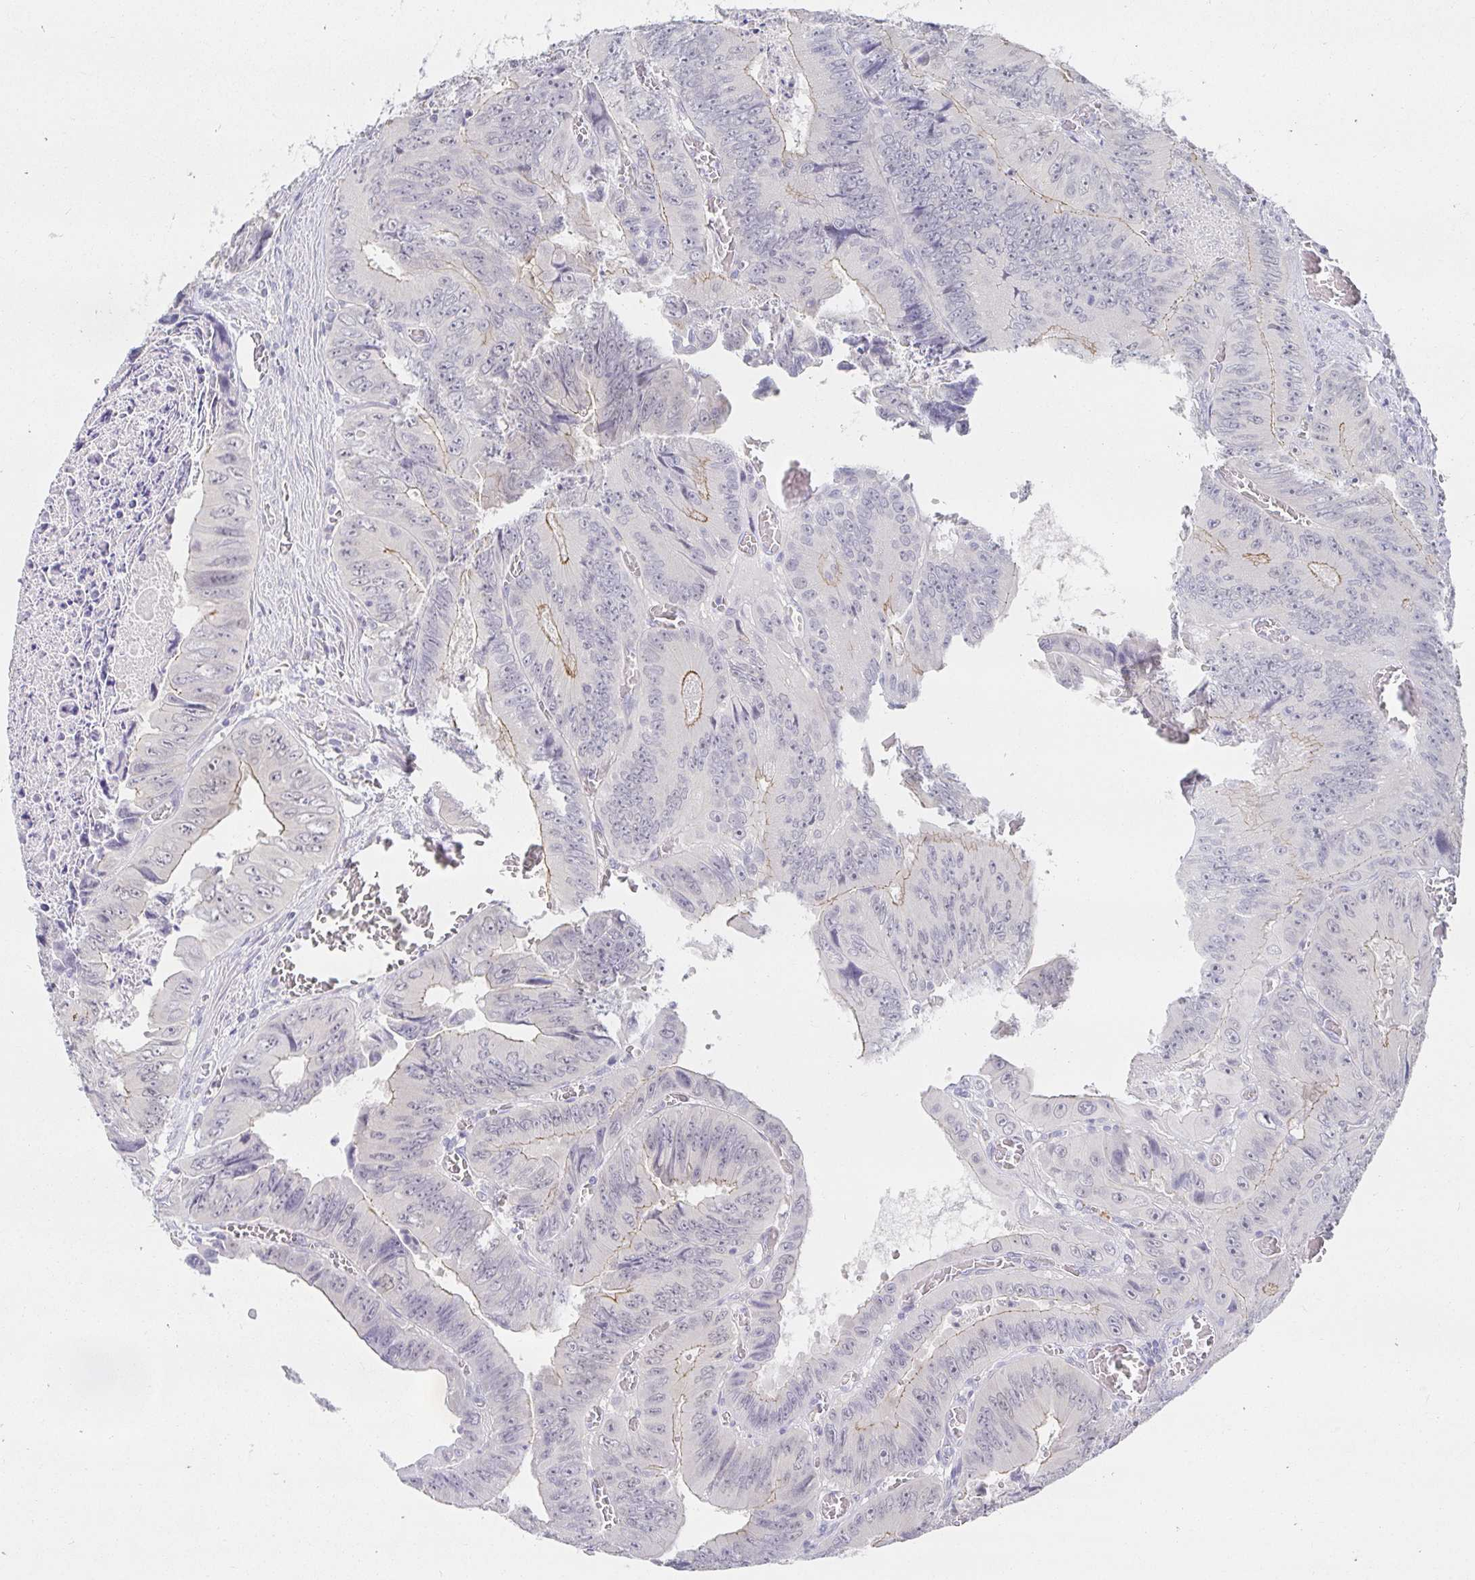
{"staining": {"intensity": "weak", "quantity": "<25%", "location": "cytoplasmic/membranous"}, "tissue": "colorectal cancer", "cell_type": "Tumor cells", "image_type": "cancer", "snomed": [{"axis": "morphology", "description": "Adenocarcinoma, NOS"}, {"axis": "topography", "description": "Colon"}], "caption": "The image reveals no staining of tumor cells in adenocarcinoma (colorectal).", "gene": "PDX1", "patient": {"sex": "female", "age": 84}}